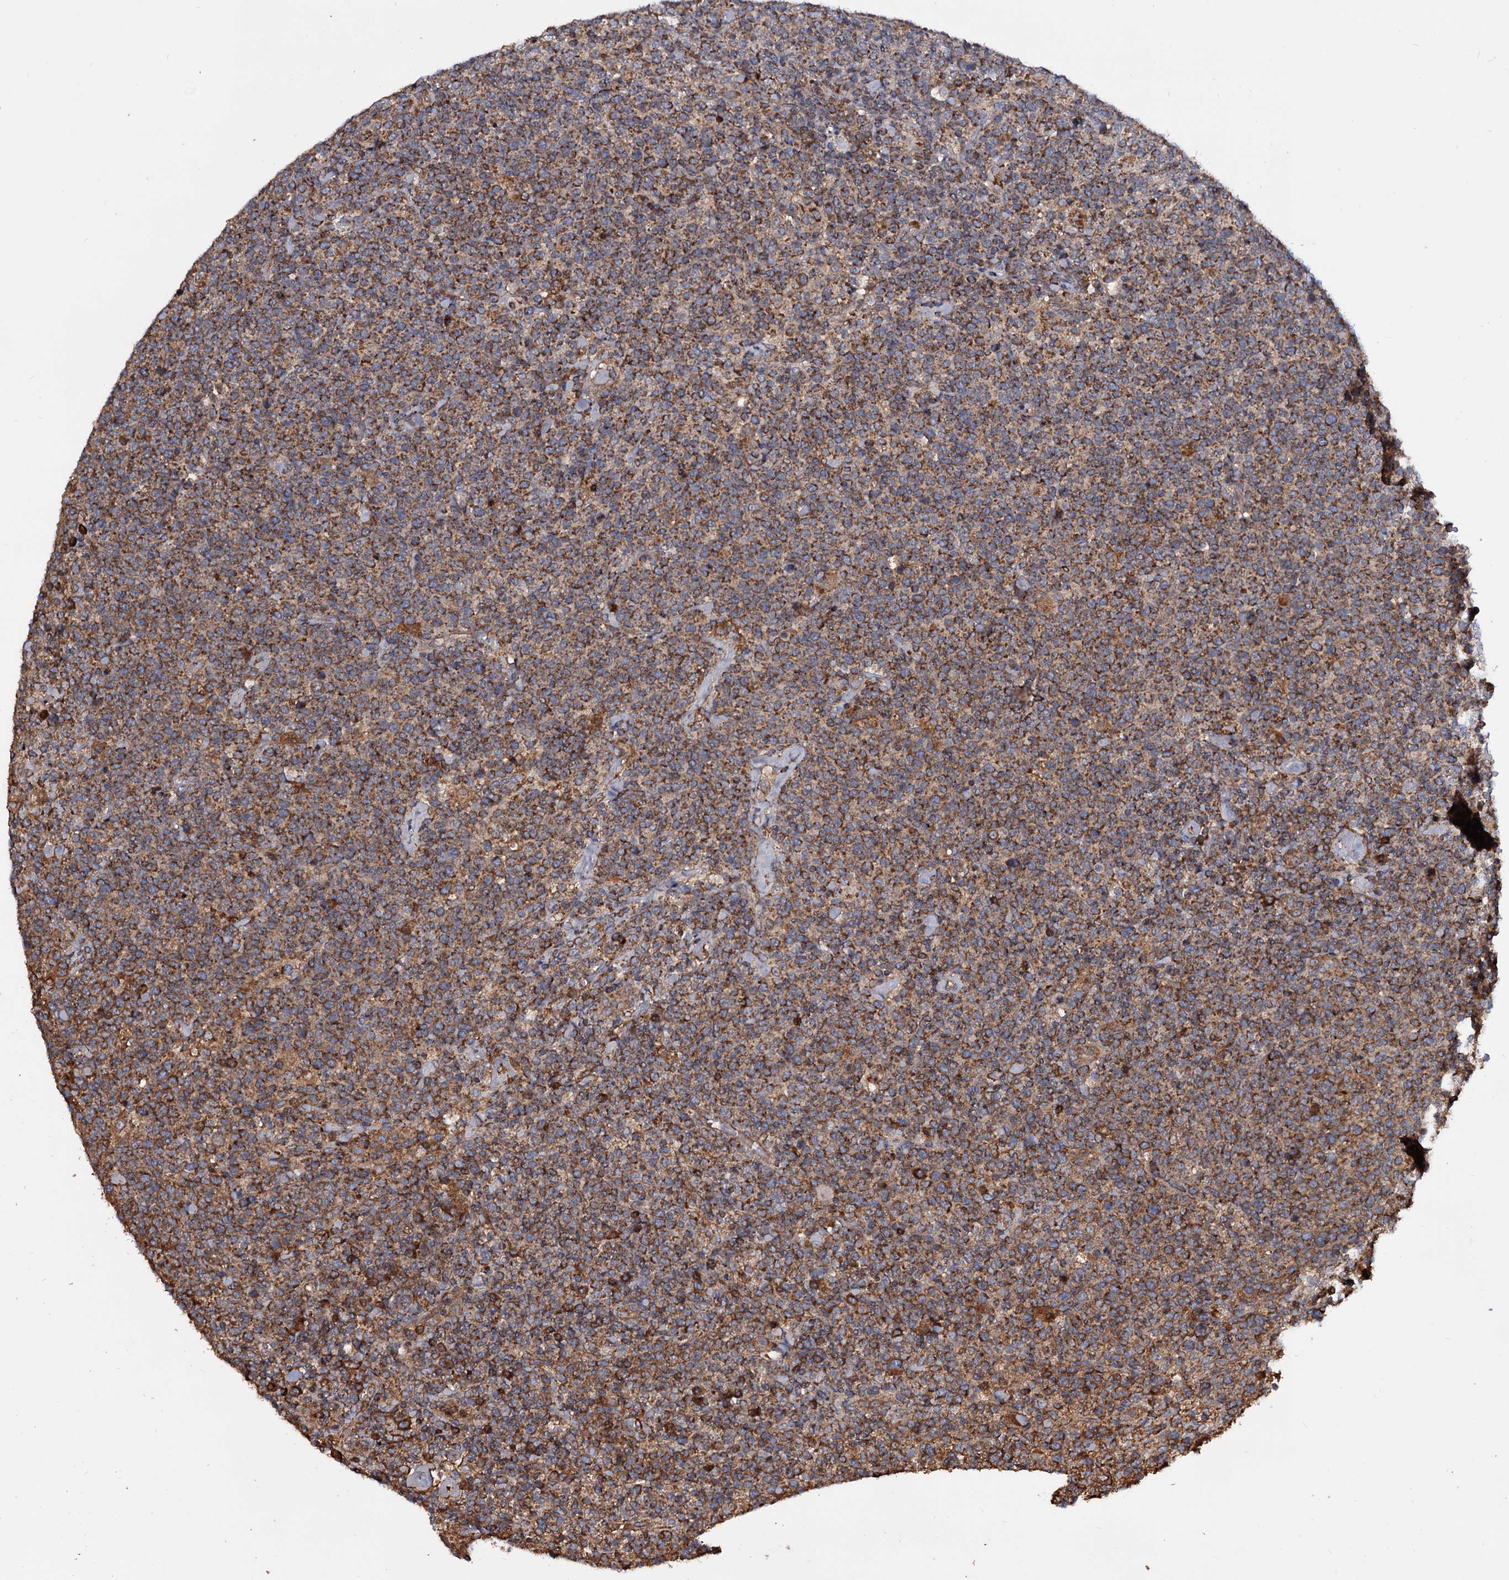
{"staining": {"intensity": "strong", "quantity": ">75%", "location": "cytoplasmic/membranous"}, "tissue": "lymphoma", "cell_type": "Tumor cells", "image_type": "cancer", "snomed": [{"axis": "morphology", "description": "Malignant lymphoma, non-Hodgkin's type, High grade"}, {"axis": "topography", "description": "Lymph node"}], "caption": "Protein expression by immunohistochemistry (IHC) demonstrates strong cytoplasmic/membranous positivity in approximately >75% of tumor cells in high-grade malignant lymphoma, non-Hodgkin's type.", "gene": "MRPL42", "patient": {"sex": "male", "age": 61}}